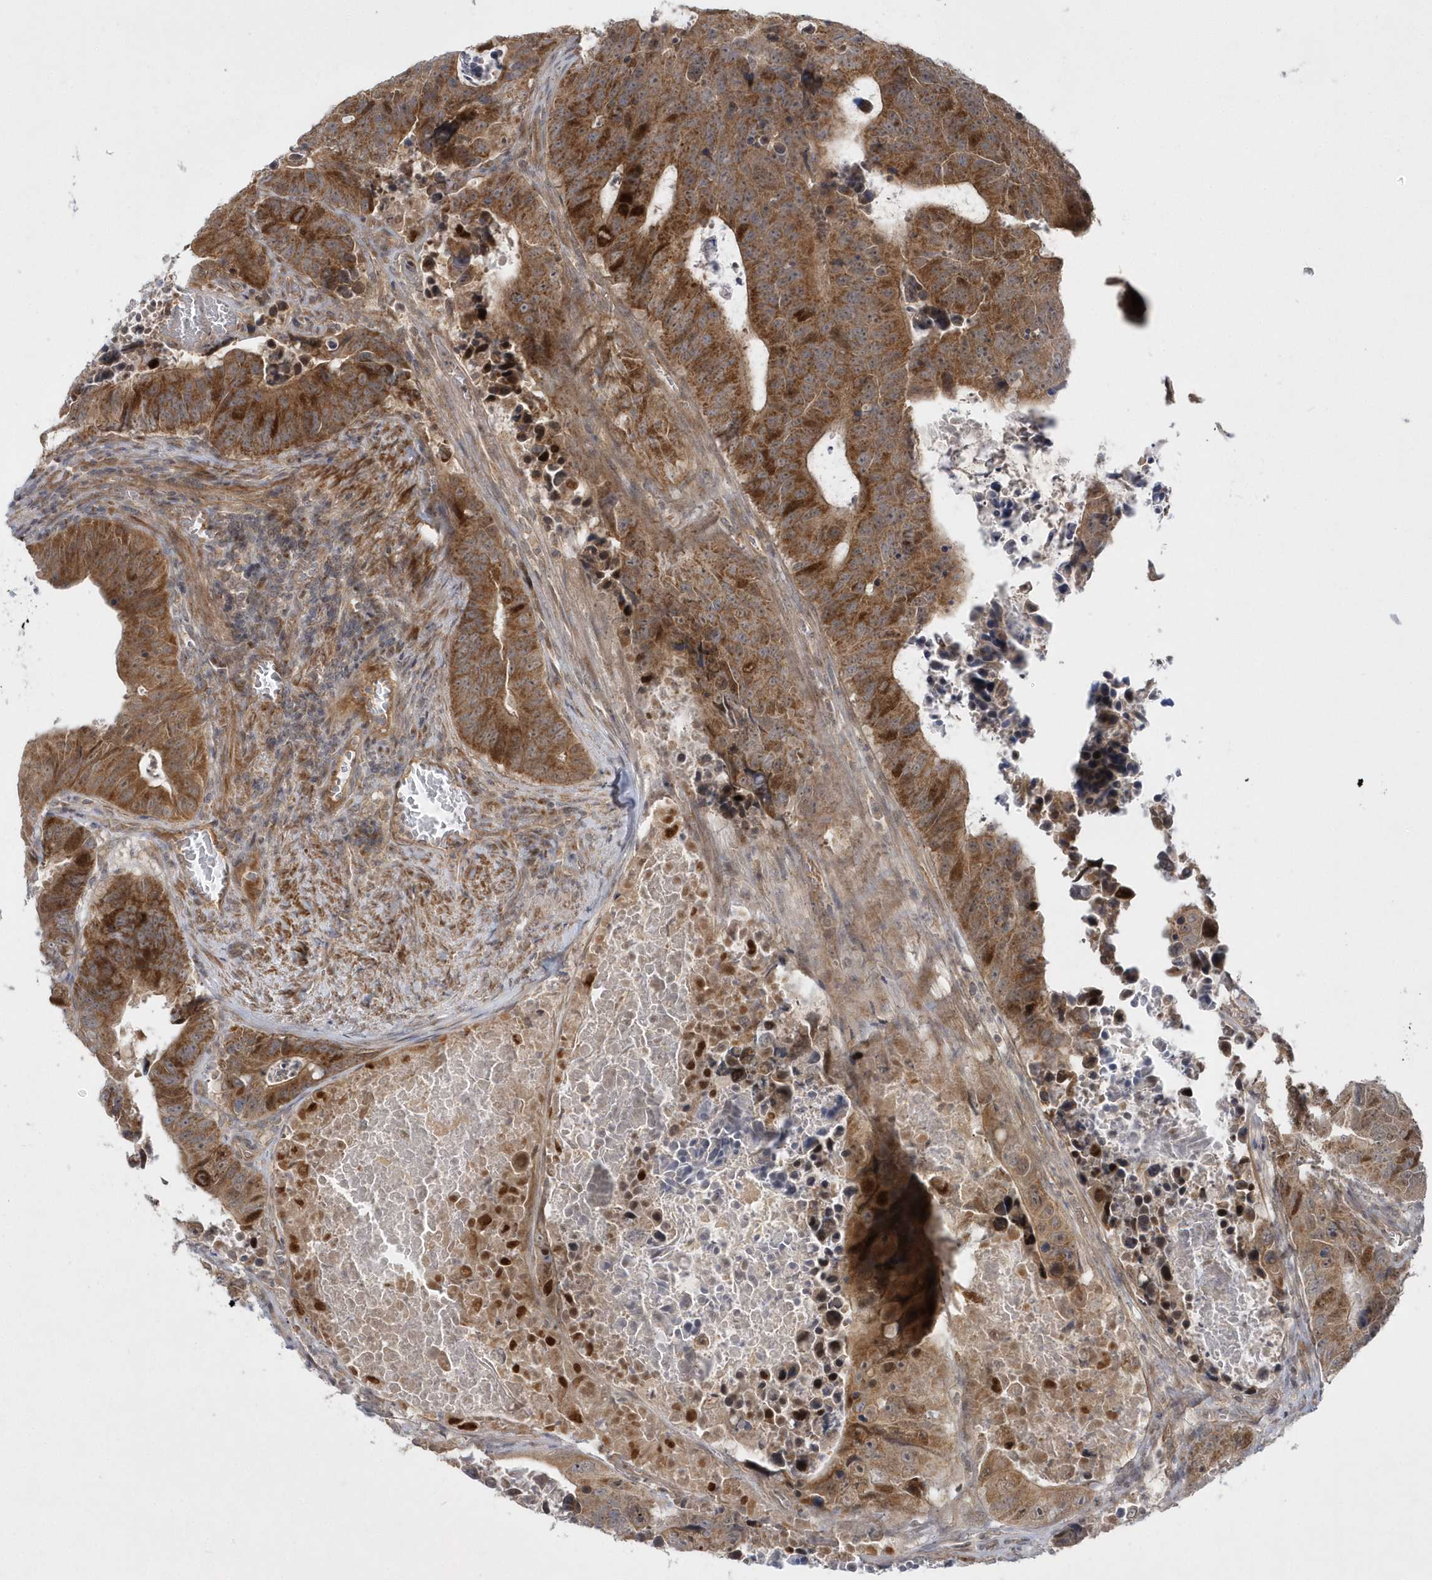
{"staining": {"intensity": "moderate", "quantity": ">75%", "location": "cytoplasmic/membranous,nuclear"}, "tissue": "colorectal cancer", "cell_type": "Tumor cells", "image_type": "cancer", "snomed": [{"axis": "morphology", "description": "Adenocarcinoma, NOS"}, {"axis": "topography", "description": "Colon"}], "caption": "The image reveals immunohistochemical staining of colorectal cancer. There is moderate cytoplasmic/membranous and nuclear positivity is identified in approximately >75% of tumor cells.", "gene": "MXI1", "patient": {"sex": "male", "age": 87}}